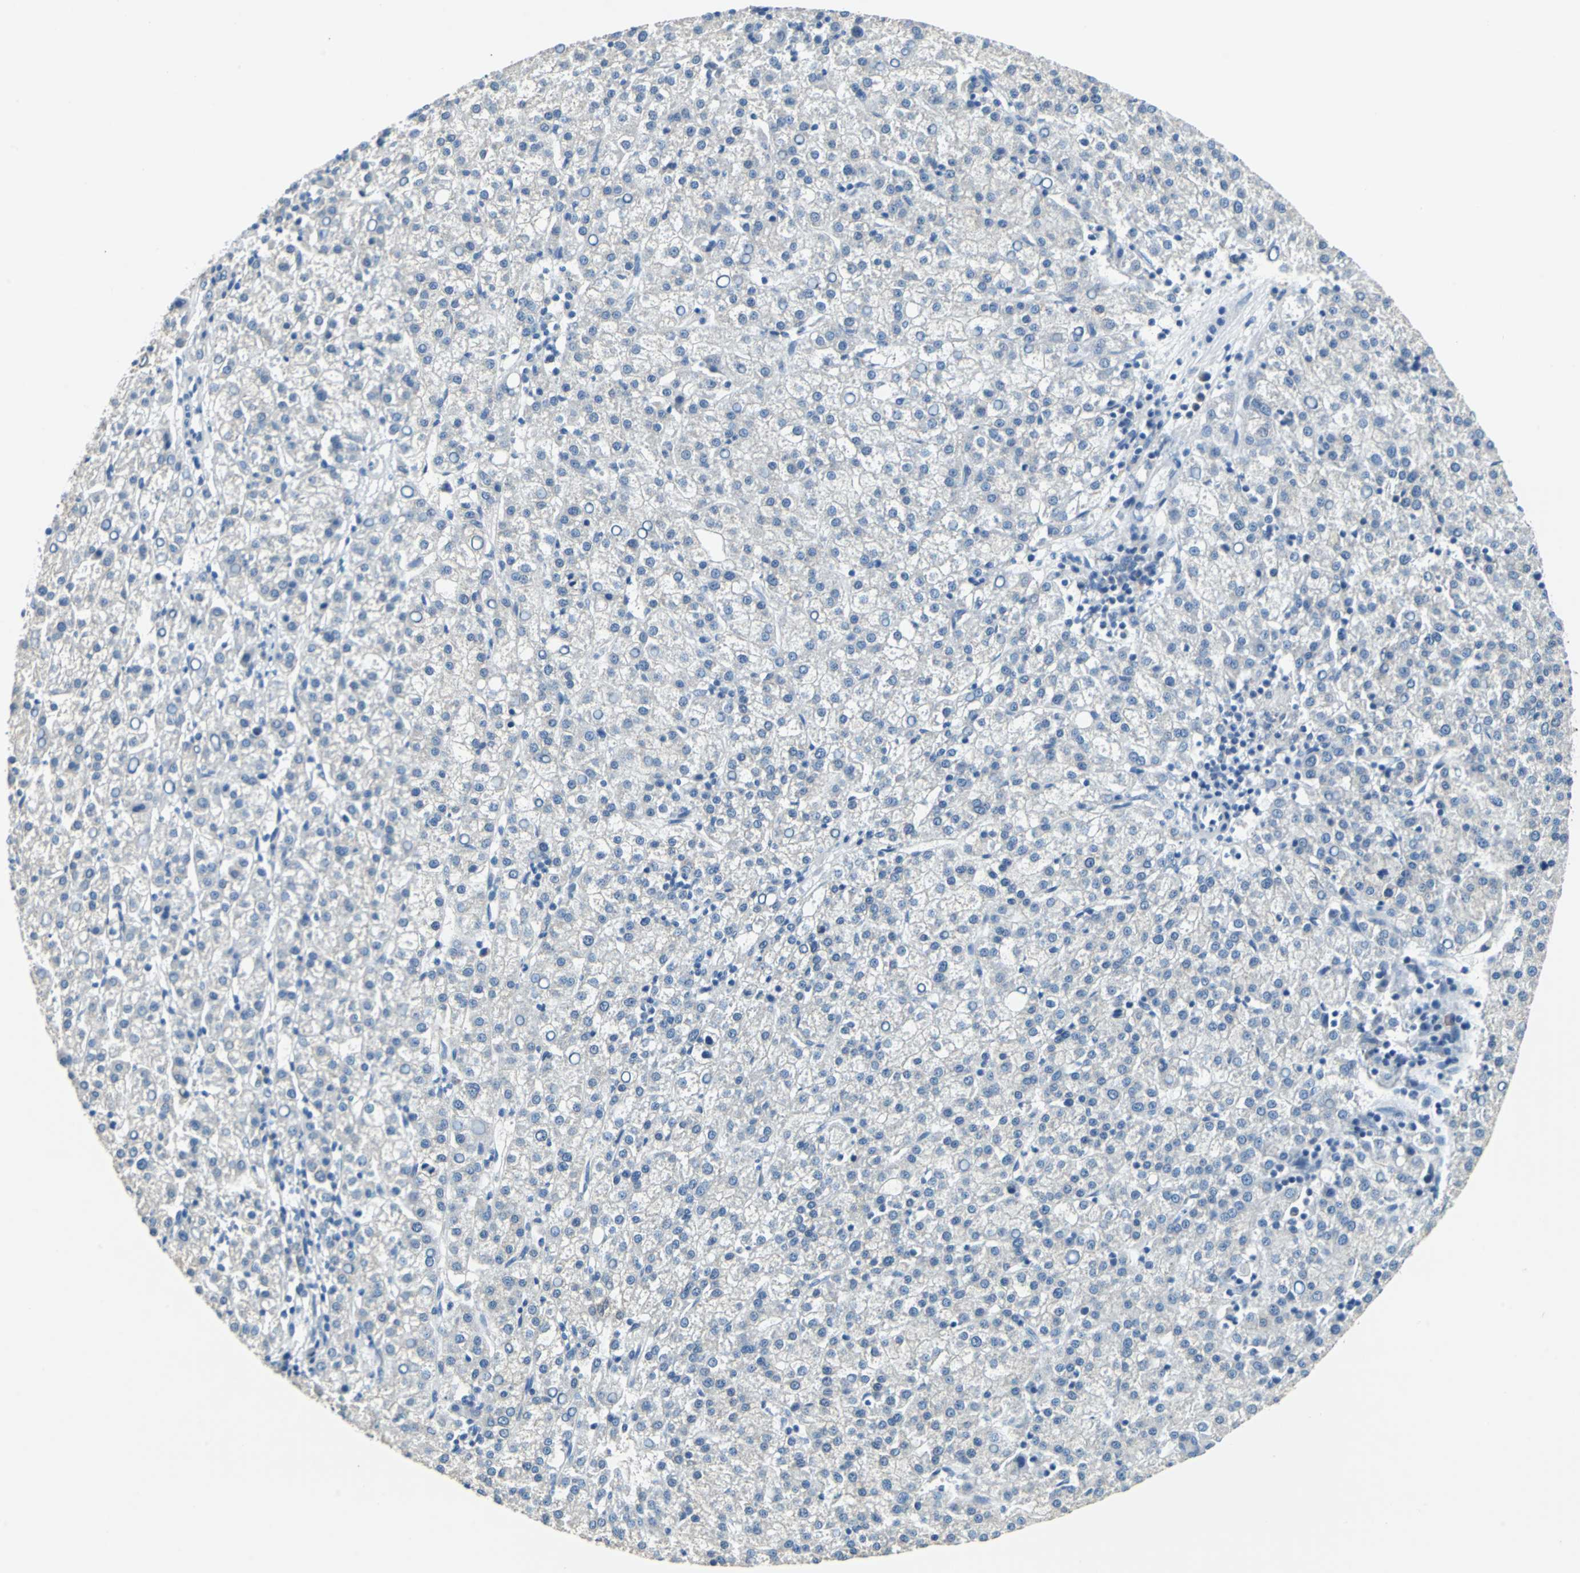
{"staining": {"intensity": "negative", "quantity": "none", "location": "none"}, "tissue": "liver cancer", "cell_type": "Tumor cells", "image_type": "cancer", "snomed": [{"axis": "morphology", "description": "Carcinoma, Hepatocellular, NOS"}, {"axis": "topography", "description": "Liver"}], "caption": "The immunohistochemistry (IHC) micrograph has no significant positivity in tumor cells of hepatocellular carcinoma (liver) tissue.", "gene": "TEX264", "patient": {"sex": "female", "age": 58}}